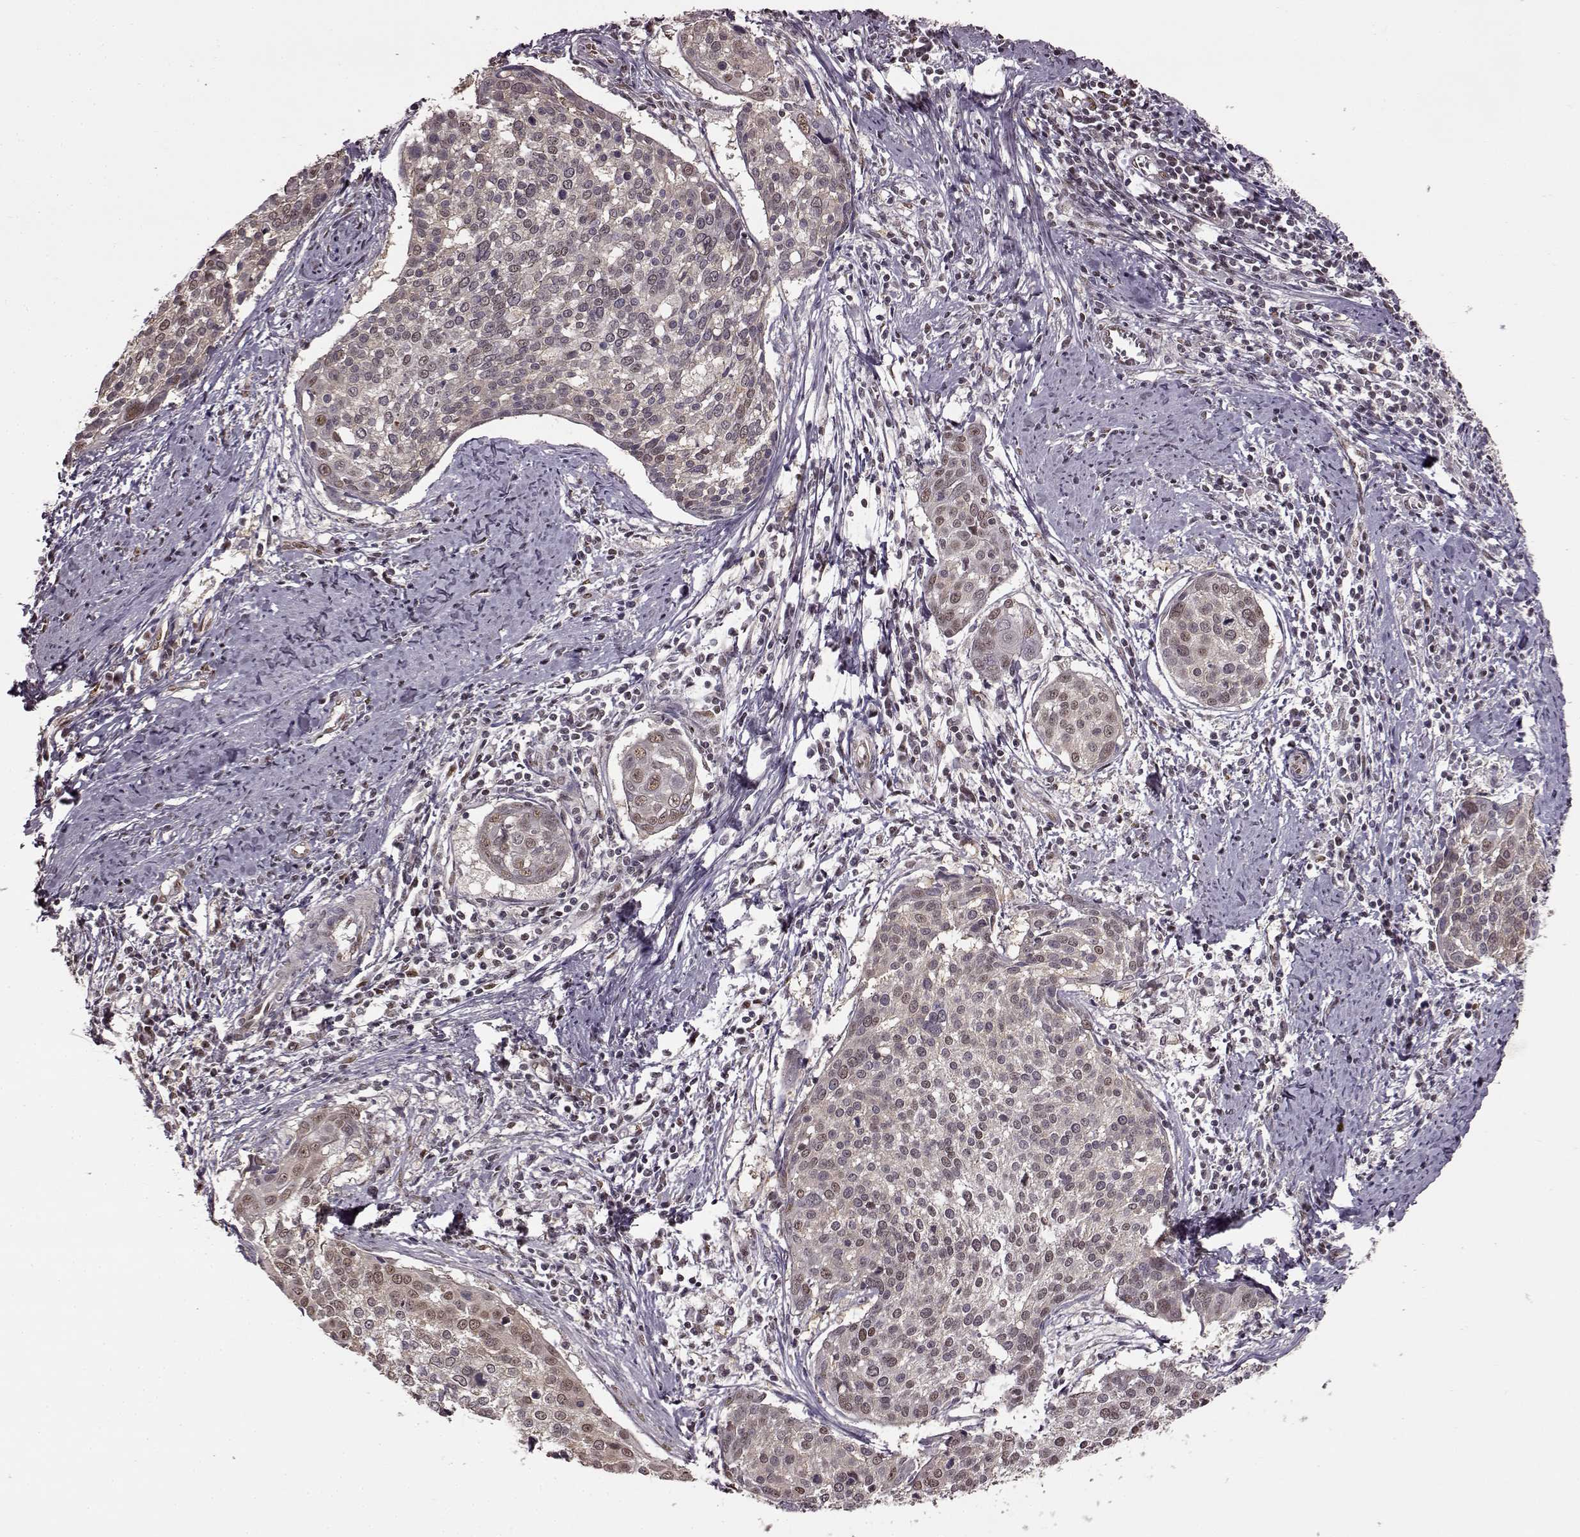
{"staining": {"intensity": "weak", "quantity": ">75%", "location": "nuclear"}, "tissue": "cervical cancer", "cell_type": "Tumor cells", "image_type": "cancer", "snomed": [{"axis": "morphology", "description": "Squamous cell carcinoma, NOS"}, {"axis": "topography", "description": "Cervix"}], "caption": "Immunohistochemistry staining of cervical cancer, which reveals low levels of weak nuclear expression in approximately >75% of tumor cells indicating weak nuclear protein positivity. The staining was performed using DAB (brown) for protein detection and nuclei were counterstained in hematoxylin (blue).", "gene": "FTO", "patient": {"sex": "female", "age": 39}}